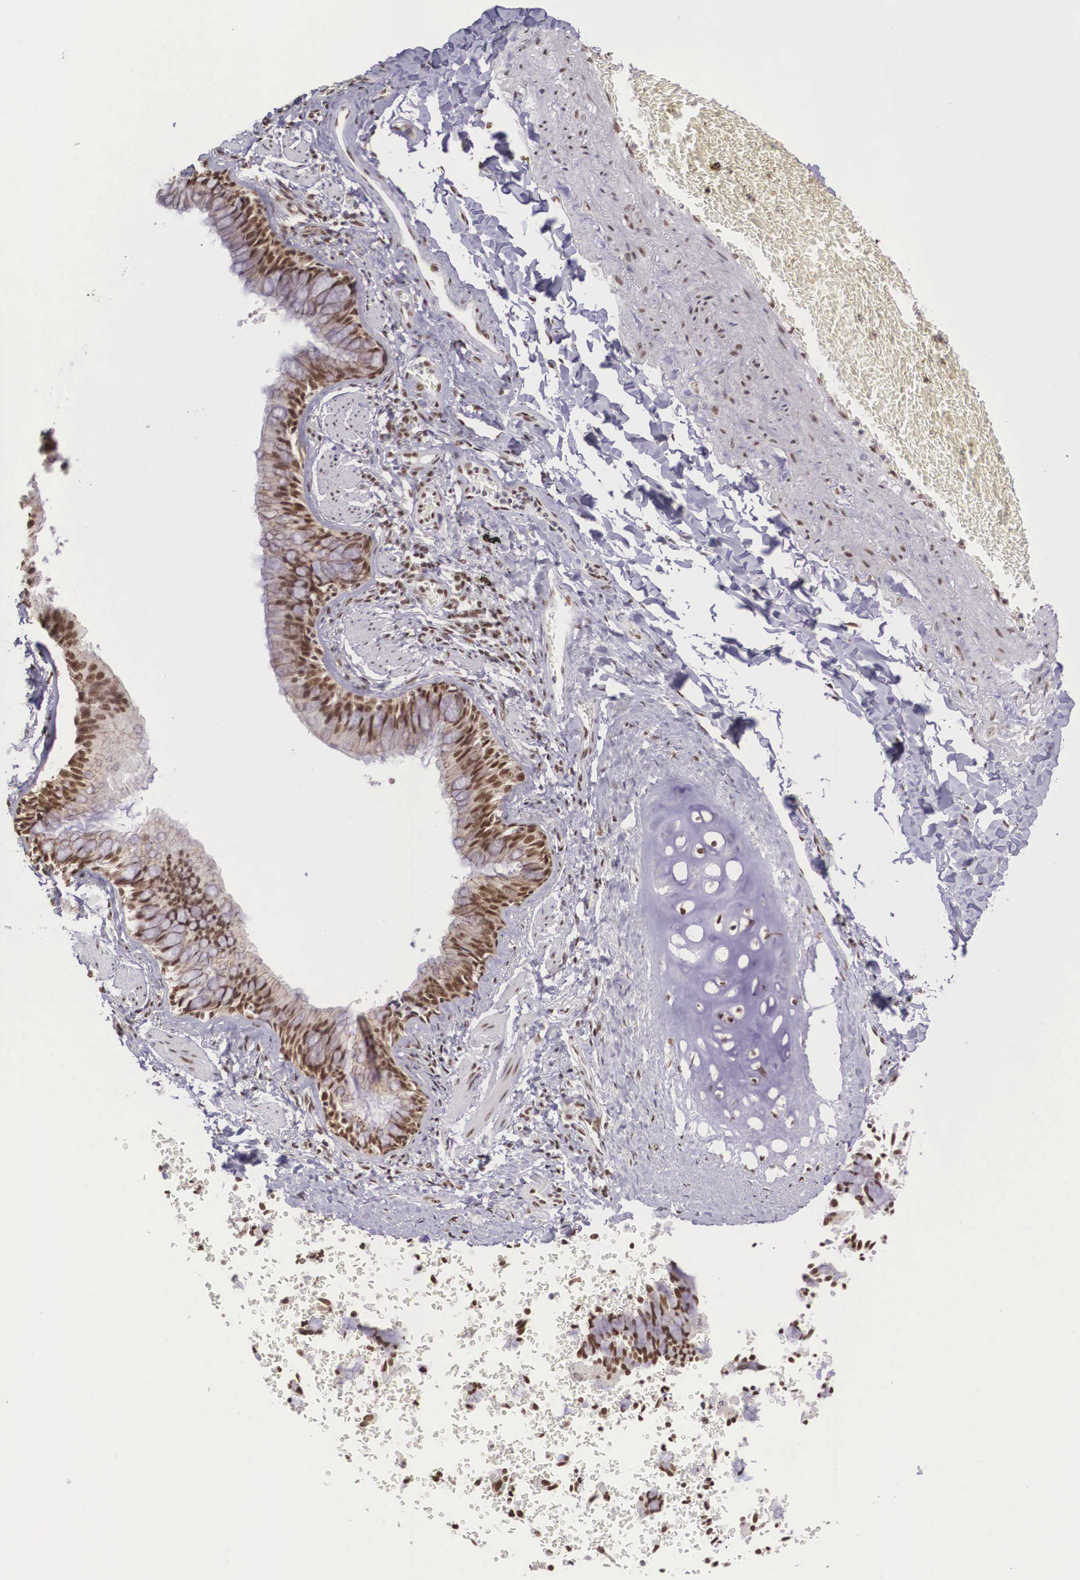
{"staining": {"intensity": "strong", "quantity": ">75%", "location": "cytoplasmic/membranous,nuclear"}, "tissue": "bronchus", "cell_type": "Respiratory epithelial cells", "image_type": "normal", "snomed": [{"axis": "morphology", "description": "Normal tissue, NOS"}, {"axis": "topography", "description": "Lung"}], "caption": "Bronchus was stained to show a protein in brown. There is high levels of strong cytoplasmic/membranous,nuclear positivity in about >75% of respiratory epithelial cells. (brown staining indicates protein expression, while blue staining denotes nuclei).", "gene": "POLR2F", "patient": {"sex": "male", "age": 54}}